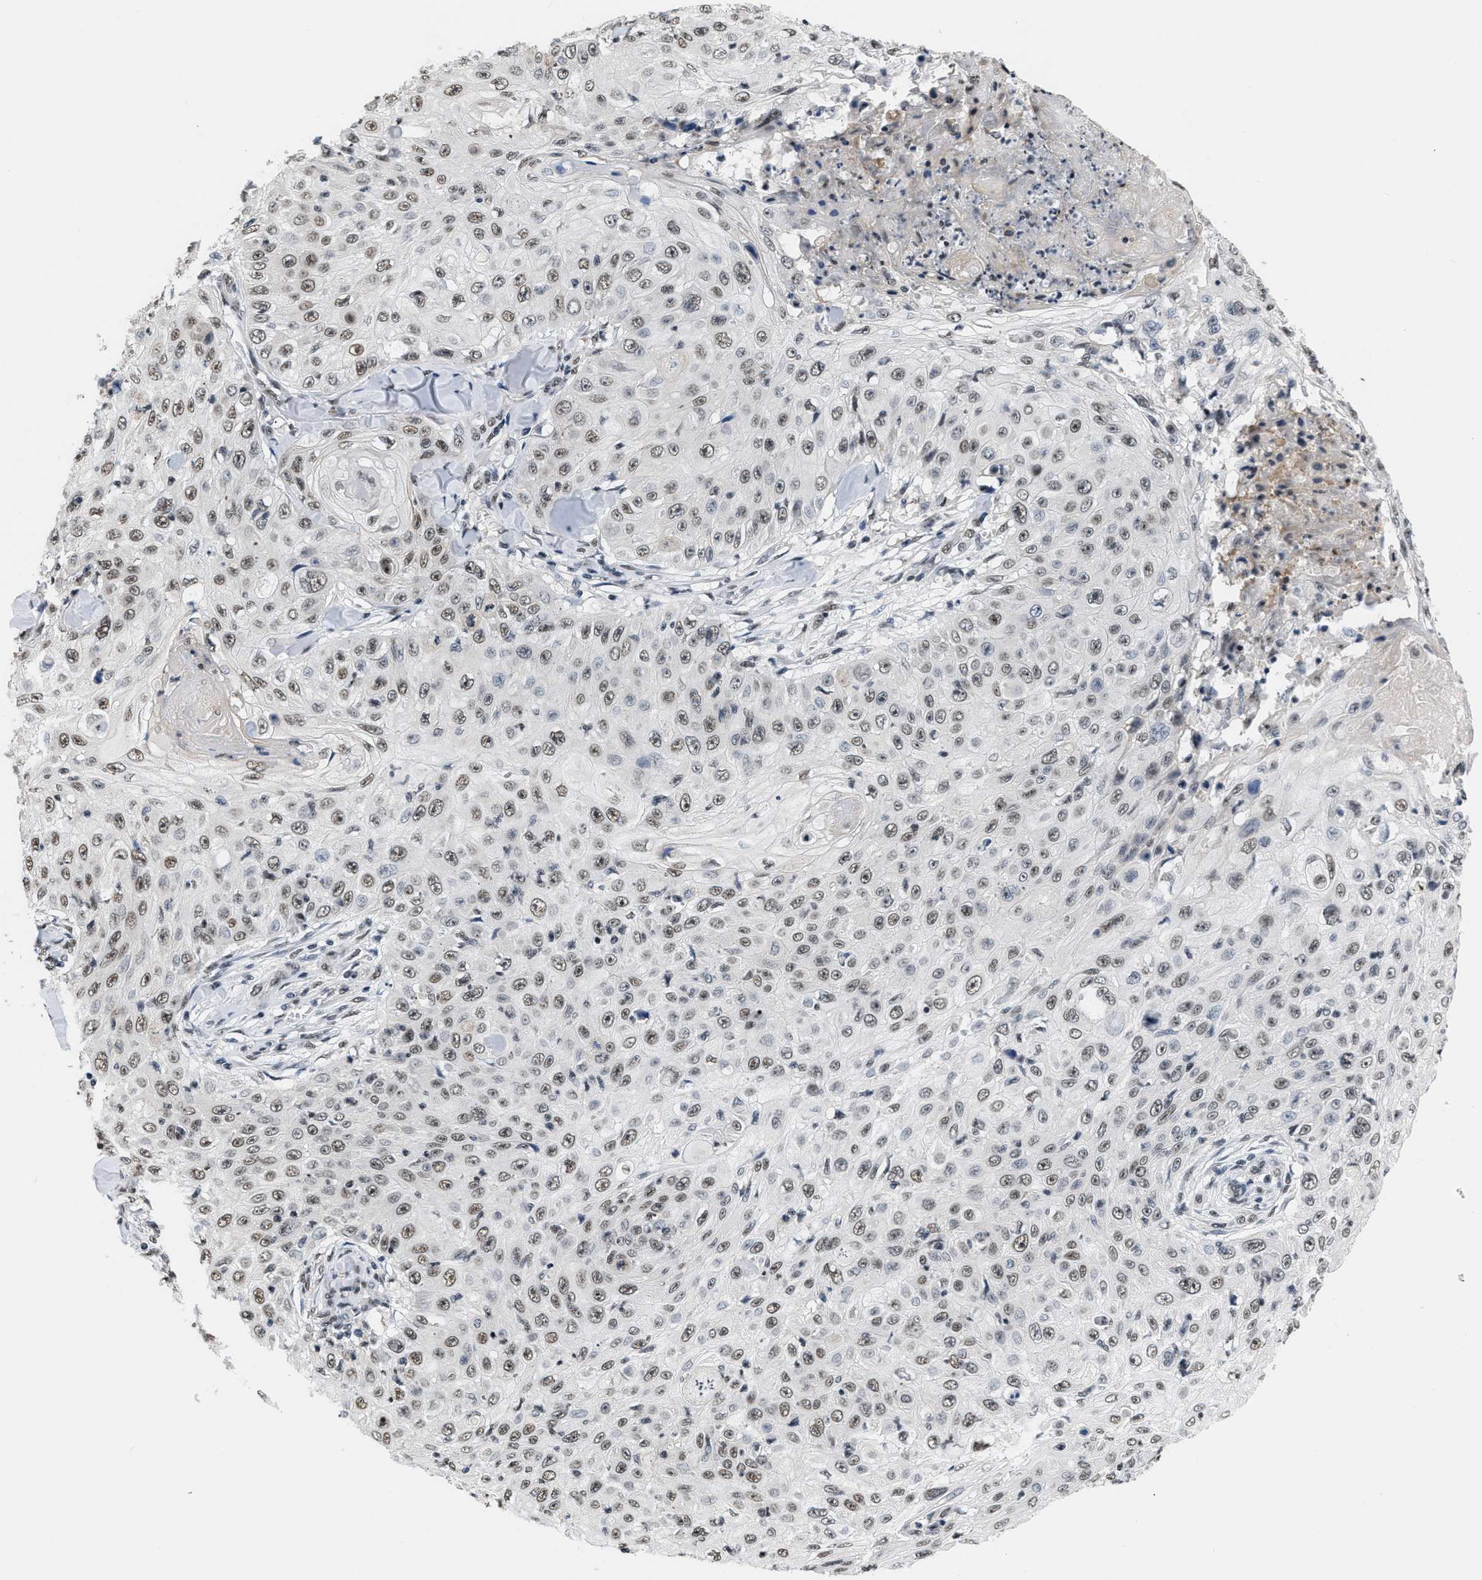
{"staining": {"intensity": "weak", "quantity": "25%-75%", "location": "nuclear"}, "tissue": "skin cancer", "cell_type": "Tumor cells", "image_type": "cancer", "snomed": [{"axis": "morphology", "description": "Squamous cell carcinoma, NOS"}, {"axis": "topography", "description": "Skin"}], "caption": "Immunohistochemical staining of squamous cell carcinoma (skin) demonstrates low levels of weak nuclear expression in about 25%-75% of tumor cells. The protein of interest is shown in brown color, while the nuclei are stained blue.", "gene": "RAF1", "patient": {"sex": "male", "age": 86}}